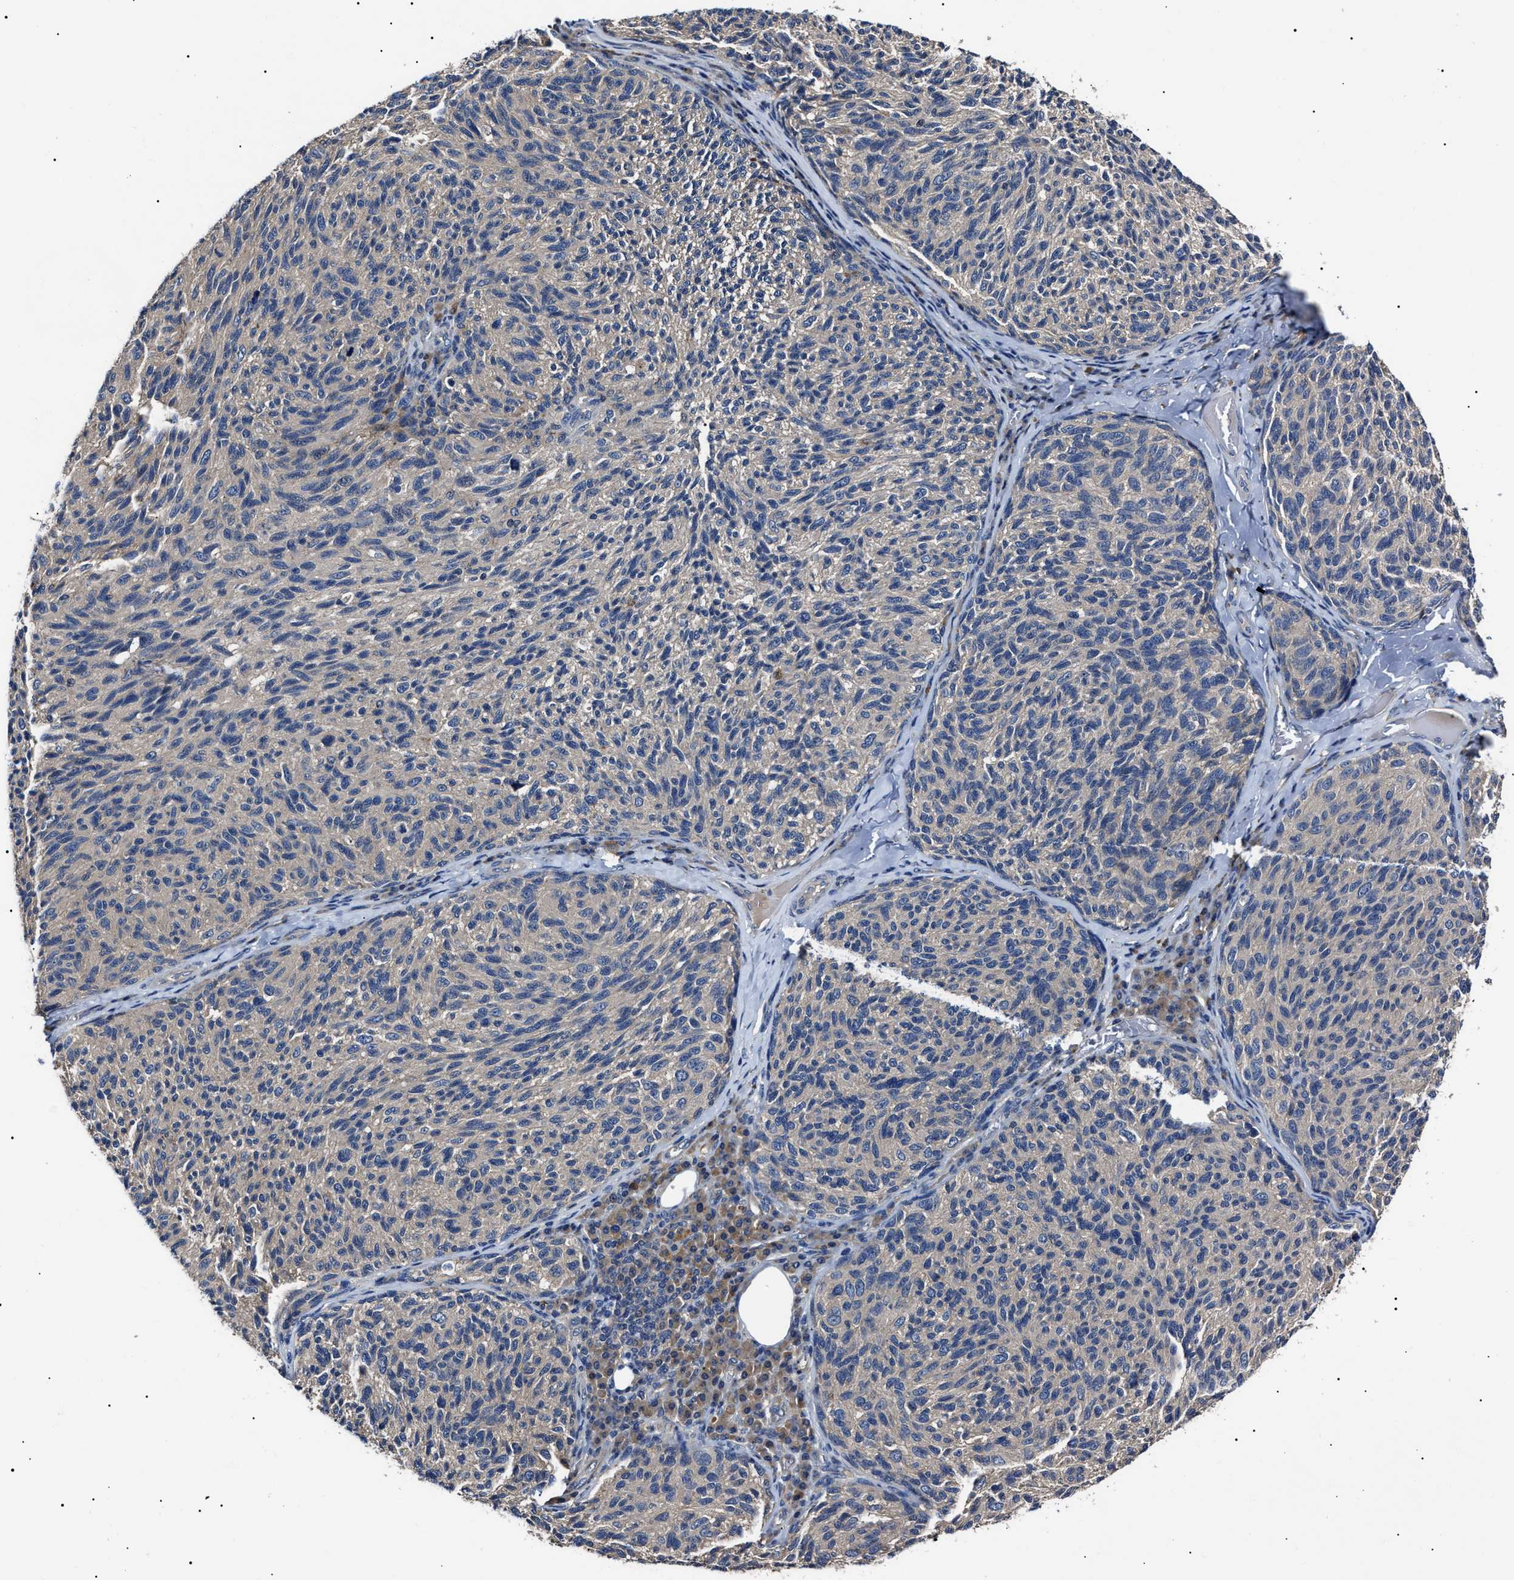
{"staining": {"intensity": "negative", "quantity": "none", "location": "none"}, "tissue": "melanoma", "cell_type": "Tumor cells", "image_type": "cancer", "snomed": [{"axis": "morphology", "description": "Malignant melanoma, NOS"}, {"axis": "topography", "description": "Skin"}], "caption": "Melanoma was stained to show a protein in brown. There is no significant positivity in tumor cells. The staining was performed using DAB to visualize the protein expression in brown, while the nuclei were stained in blue with hematoxylin (Magnification: 20x).", "gene": "IFT81", "patient": {"sex": "female", "age": 73}}